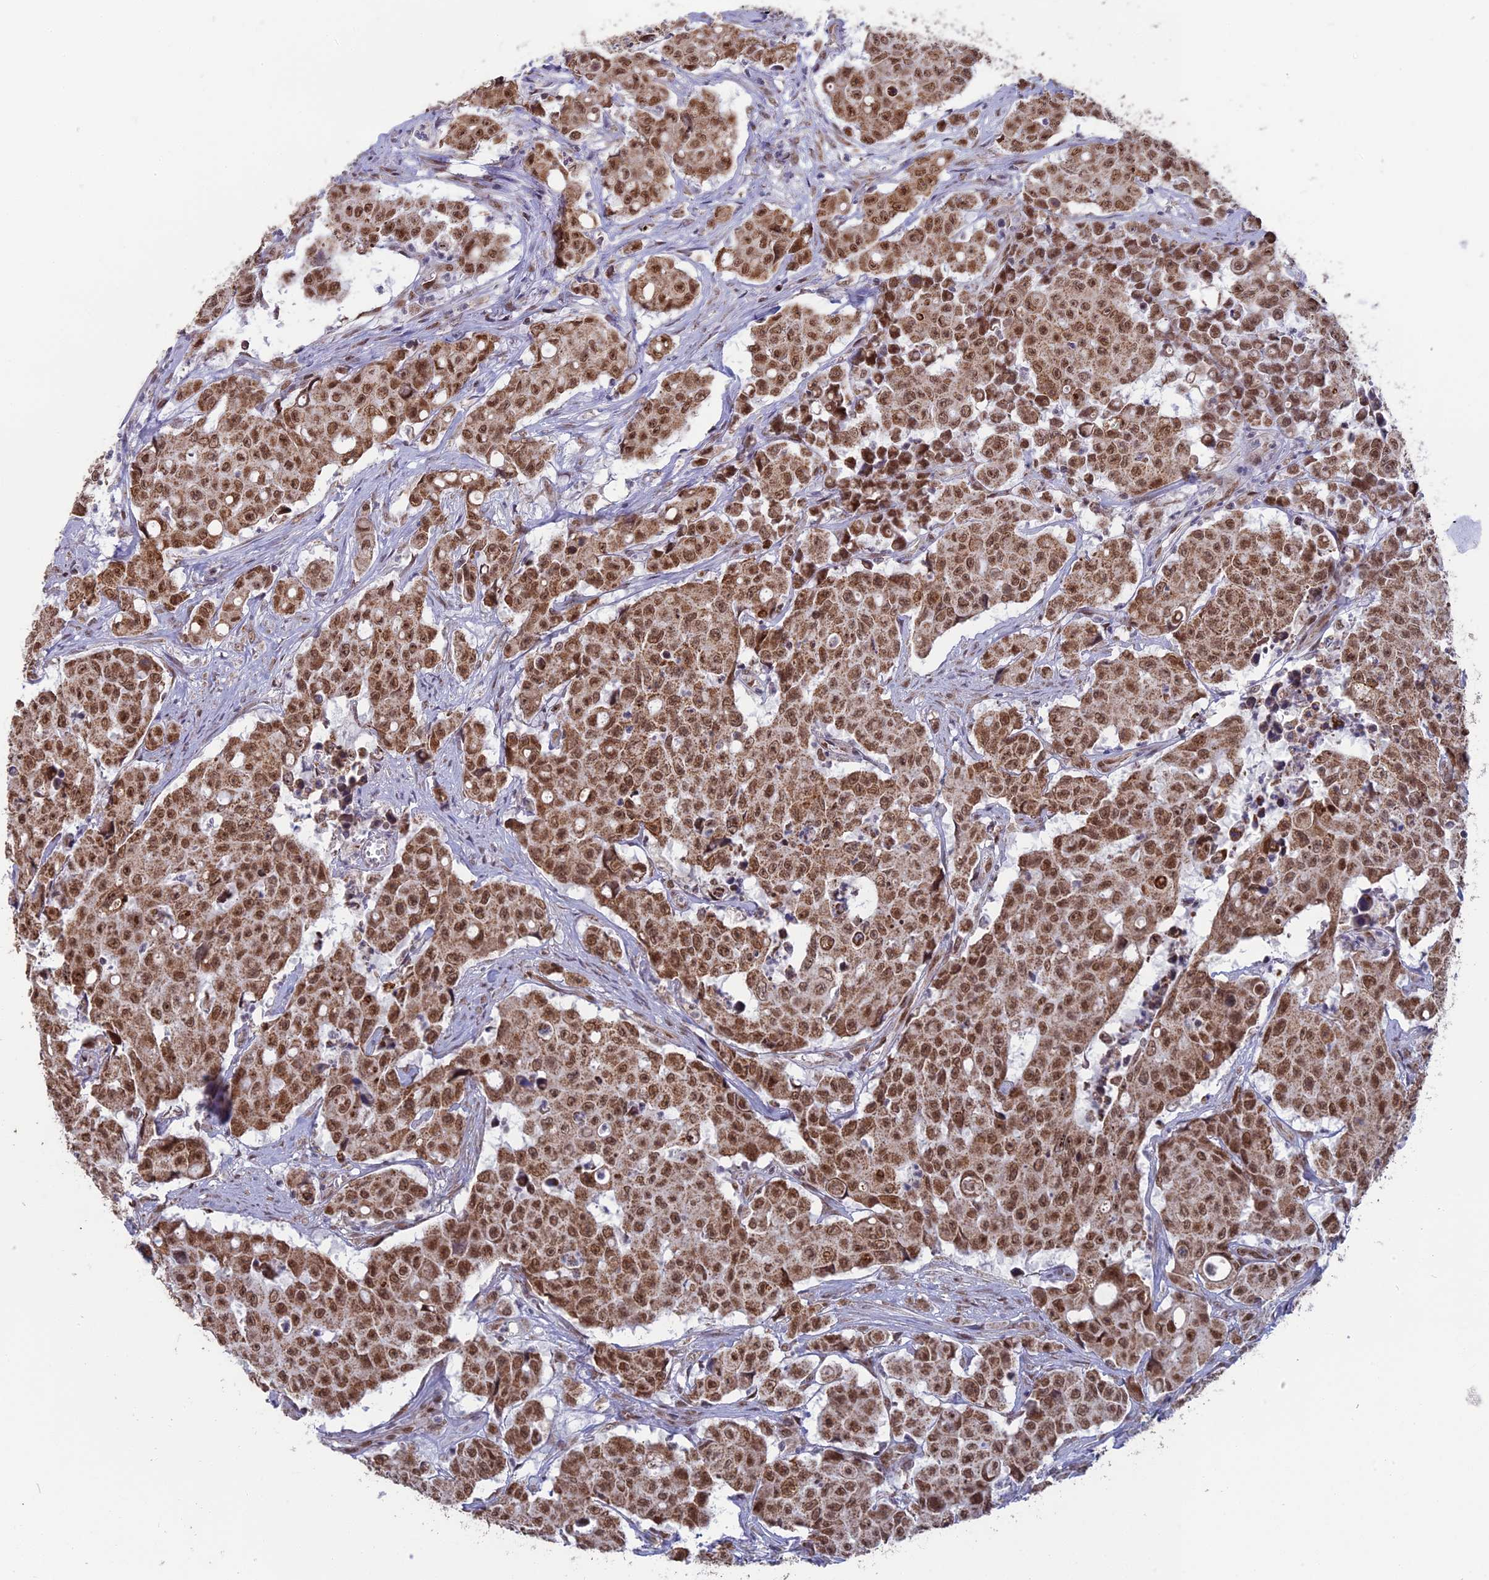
{"staining": {"intensity": "moderate", "quantity": ">75%", "location": "cytoplasmic/membranous,nuclear"}, "tissue": "colorectal cancer", "cell_type": "Tumor cells", "image_type": "cancer", "snomed": [{"axis": "morphology", "description": "Adenocarcinoma, NOS"}, {"axis": "topography", "description": "Colon"}], "caption": "High-magnification brightfield microscopy of colorectal adenocarcinoma stained with DAB (brown) and counterstained with hematoxylin (blue). tumor cells exhibit moderate cytoplasmic/membranous and nuclear positivity is appreciated in approximately>75% of cells.", "gene": "ARHGAP40", "patient": {"sex": "male", "age": 51}}